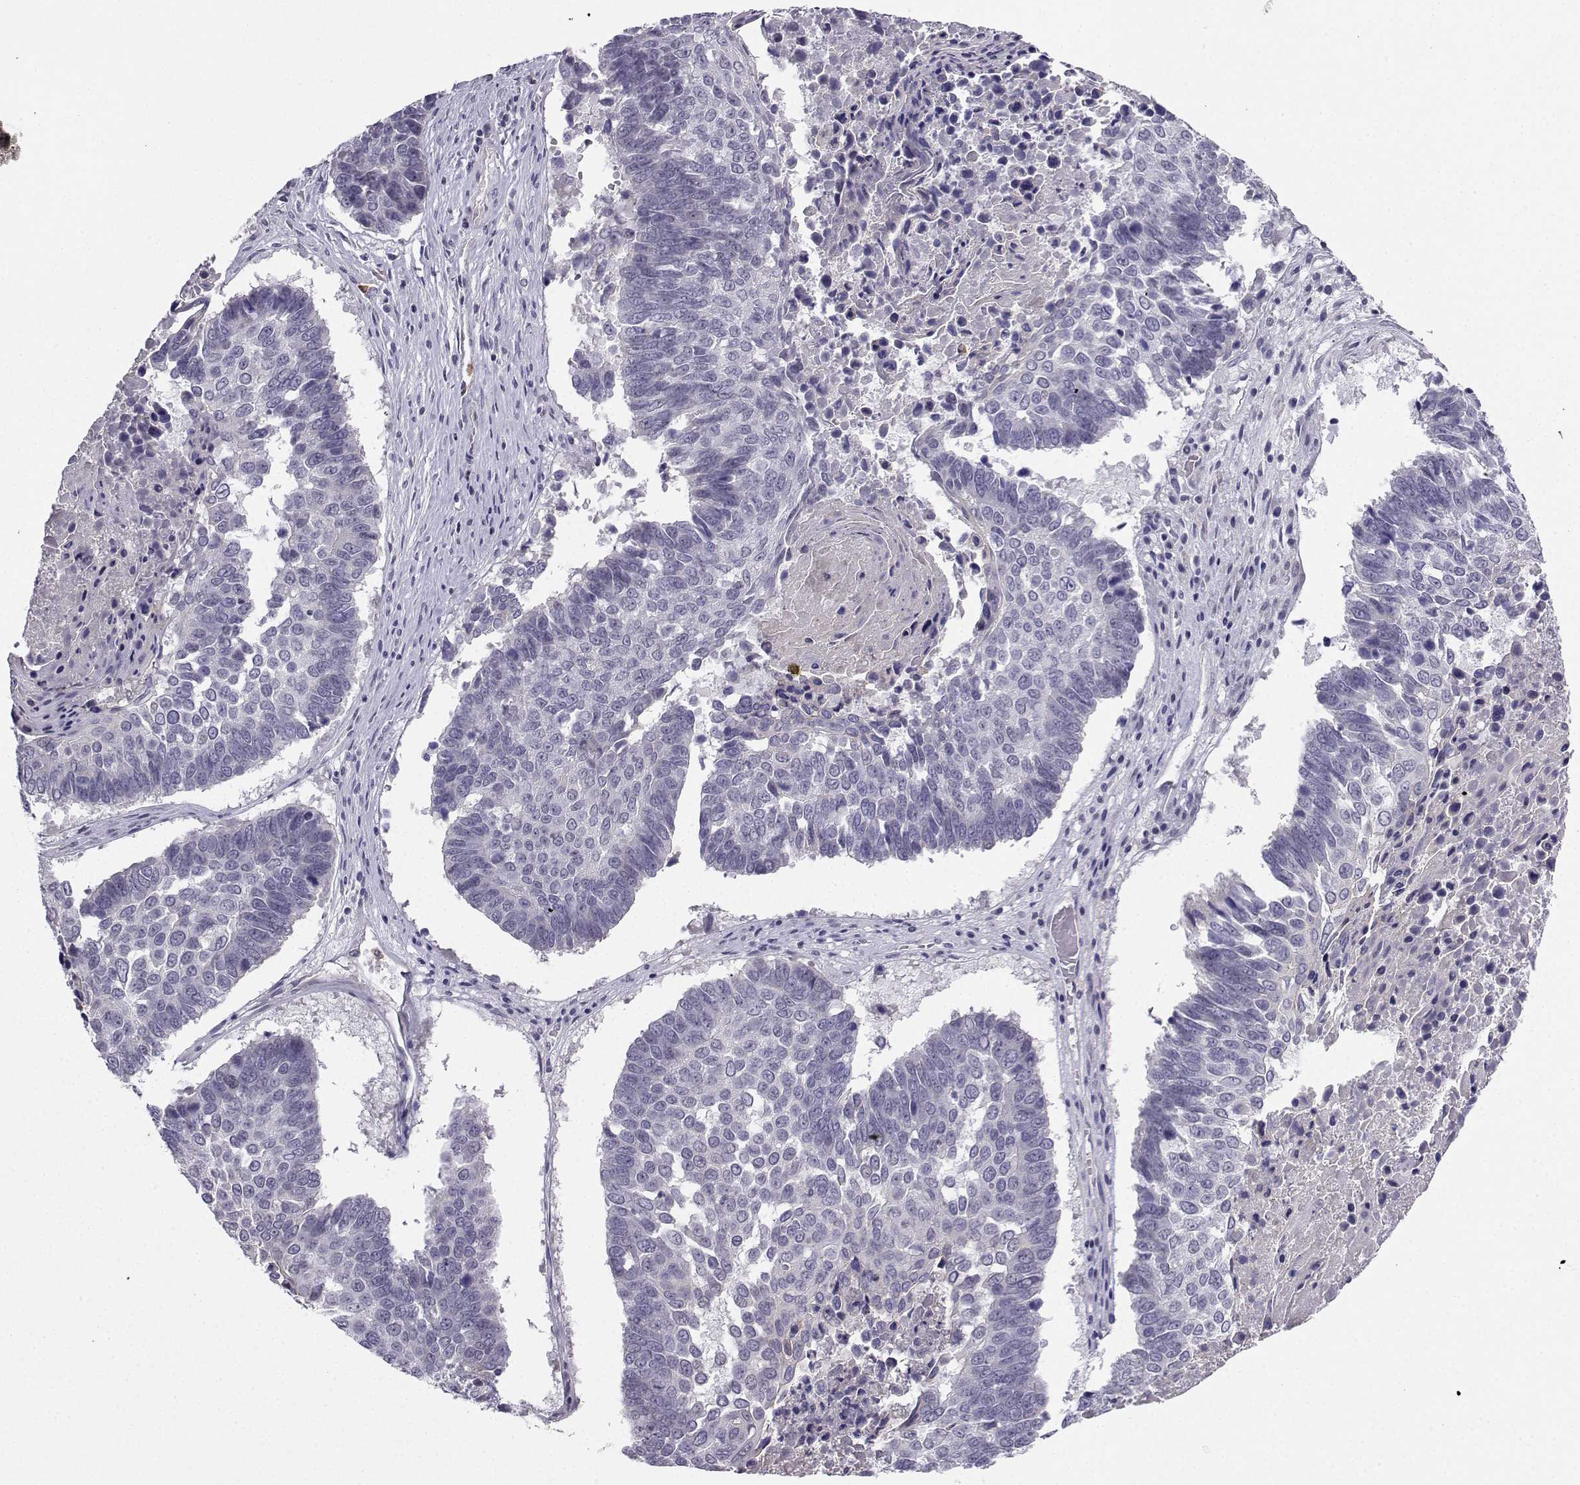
{"staining": {"intensity": "negative", "quantity": "none", "location": "none"}, "tissue": "lung cancer", "cell_type": "Tumor cells", "image_type": "cancer", "snomed": [{"axis": "morphology", "description": "Squamous cell carcinoma, NOS"}, {"axis": "topography", "description": "Lung"}], "caption": "IHC of human lung cancer (squamous cell carcinoma) reveals no expression in tumor cells.", "gene": "CALY", "patient": {"sex": "male", "age": 73}}